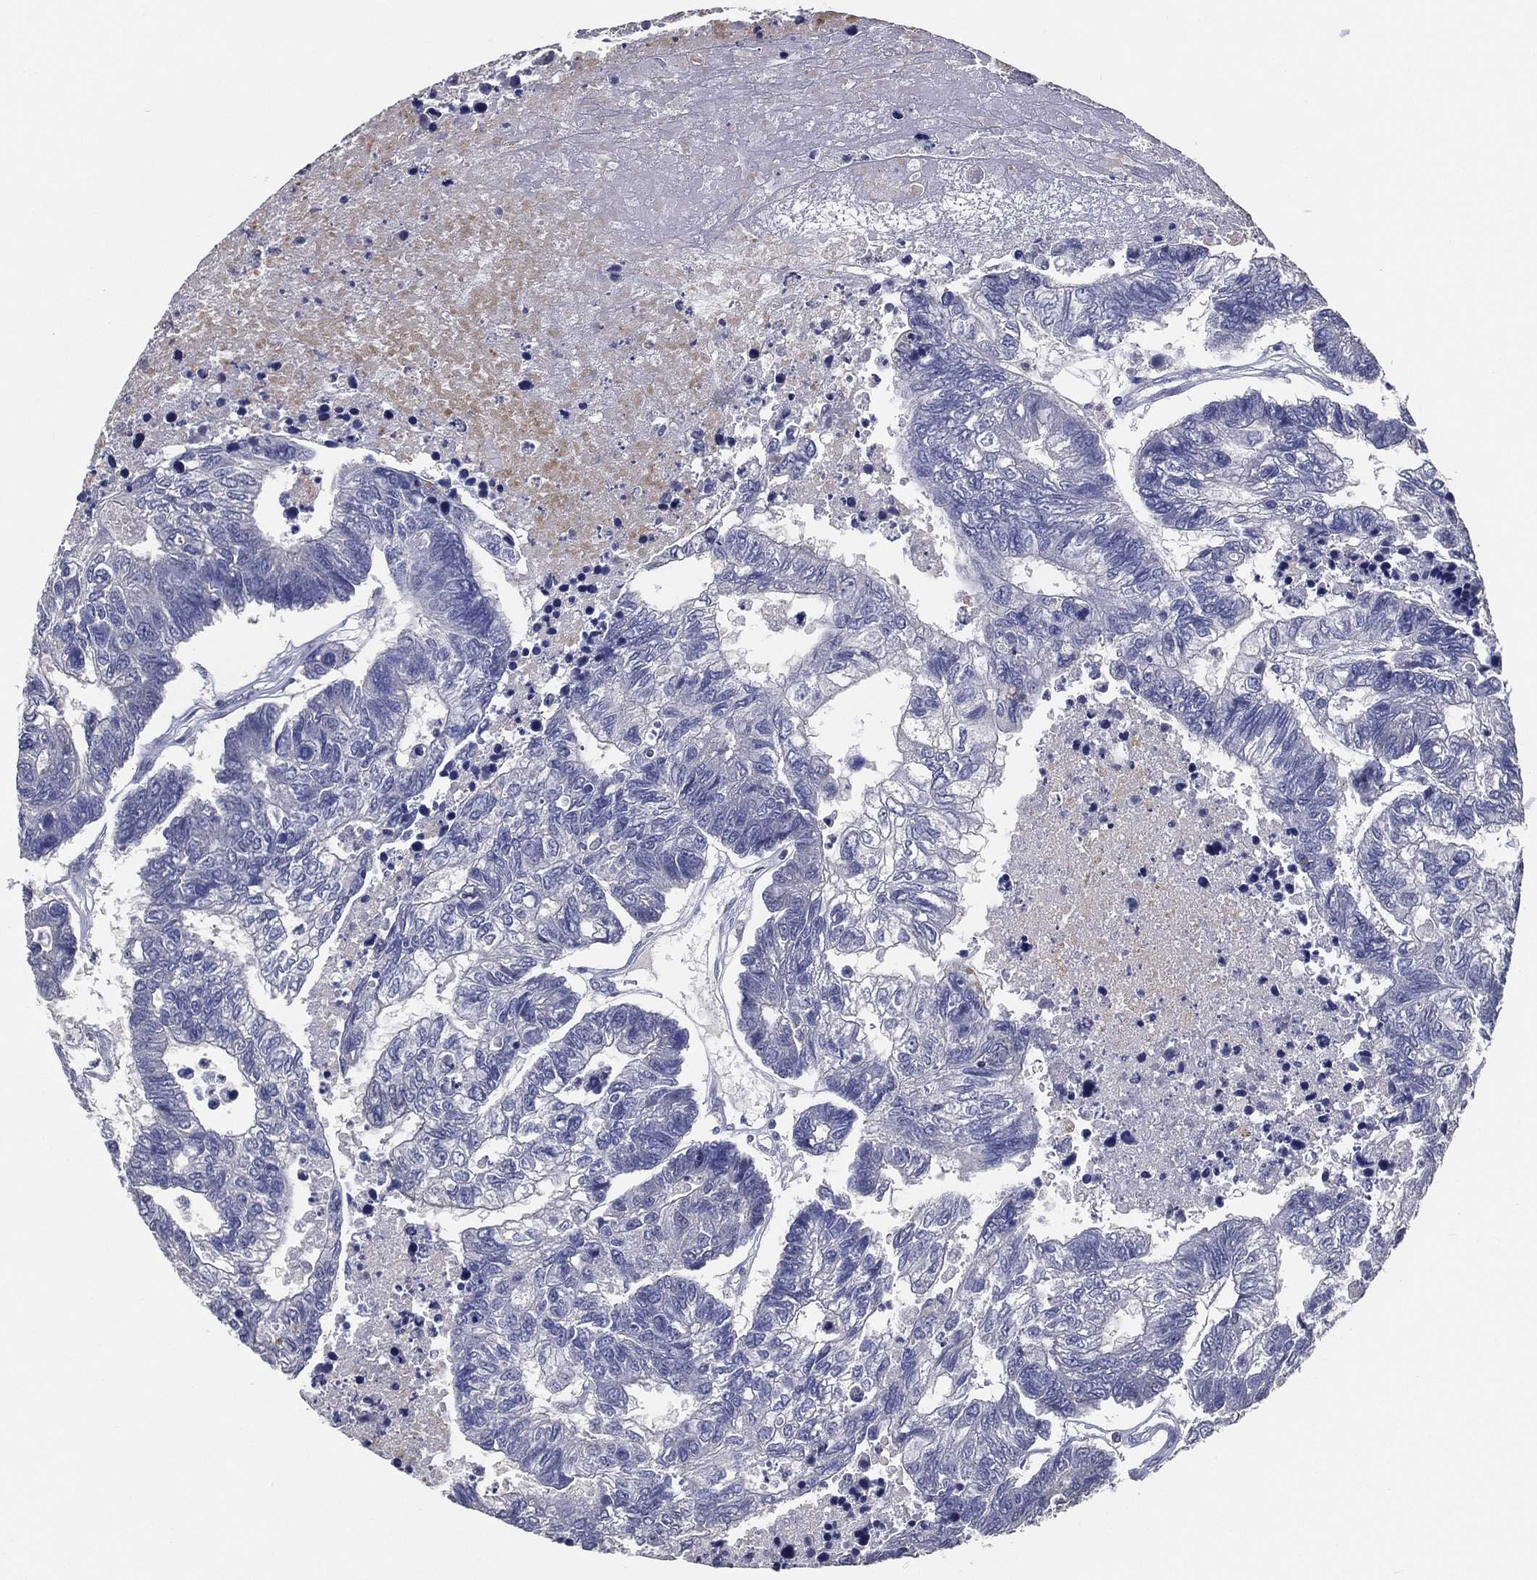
{"staining": {"intensity": "negative", "quantity": "none", "location": "none"}, "tissue": "colorectal cancer", "cell_type": "Tumor cells", "image_type": "cancer", "snomed": [{"axis": "morphology", "description": "Adenocarcinoma, NOS"}, {"axis": "topography", "description": "Colon"}], "caption": "Tumor cells are negative for brown protein staining in adenocarcinoma (colorectal).", "gene": "TFAP2A", "patient": {"sex": "female", "age": 48}}